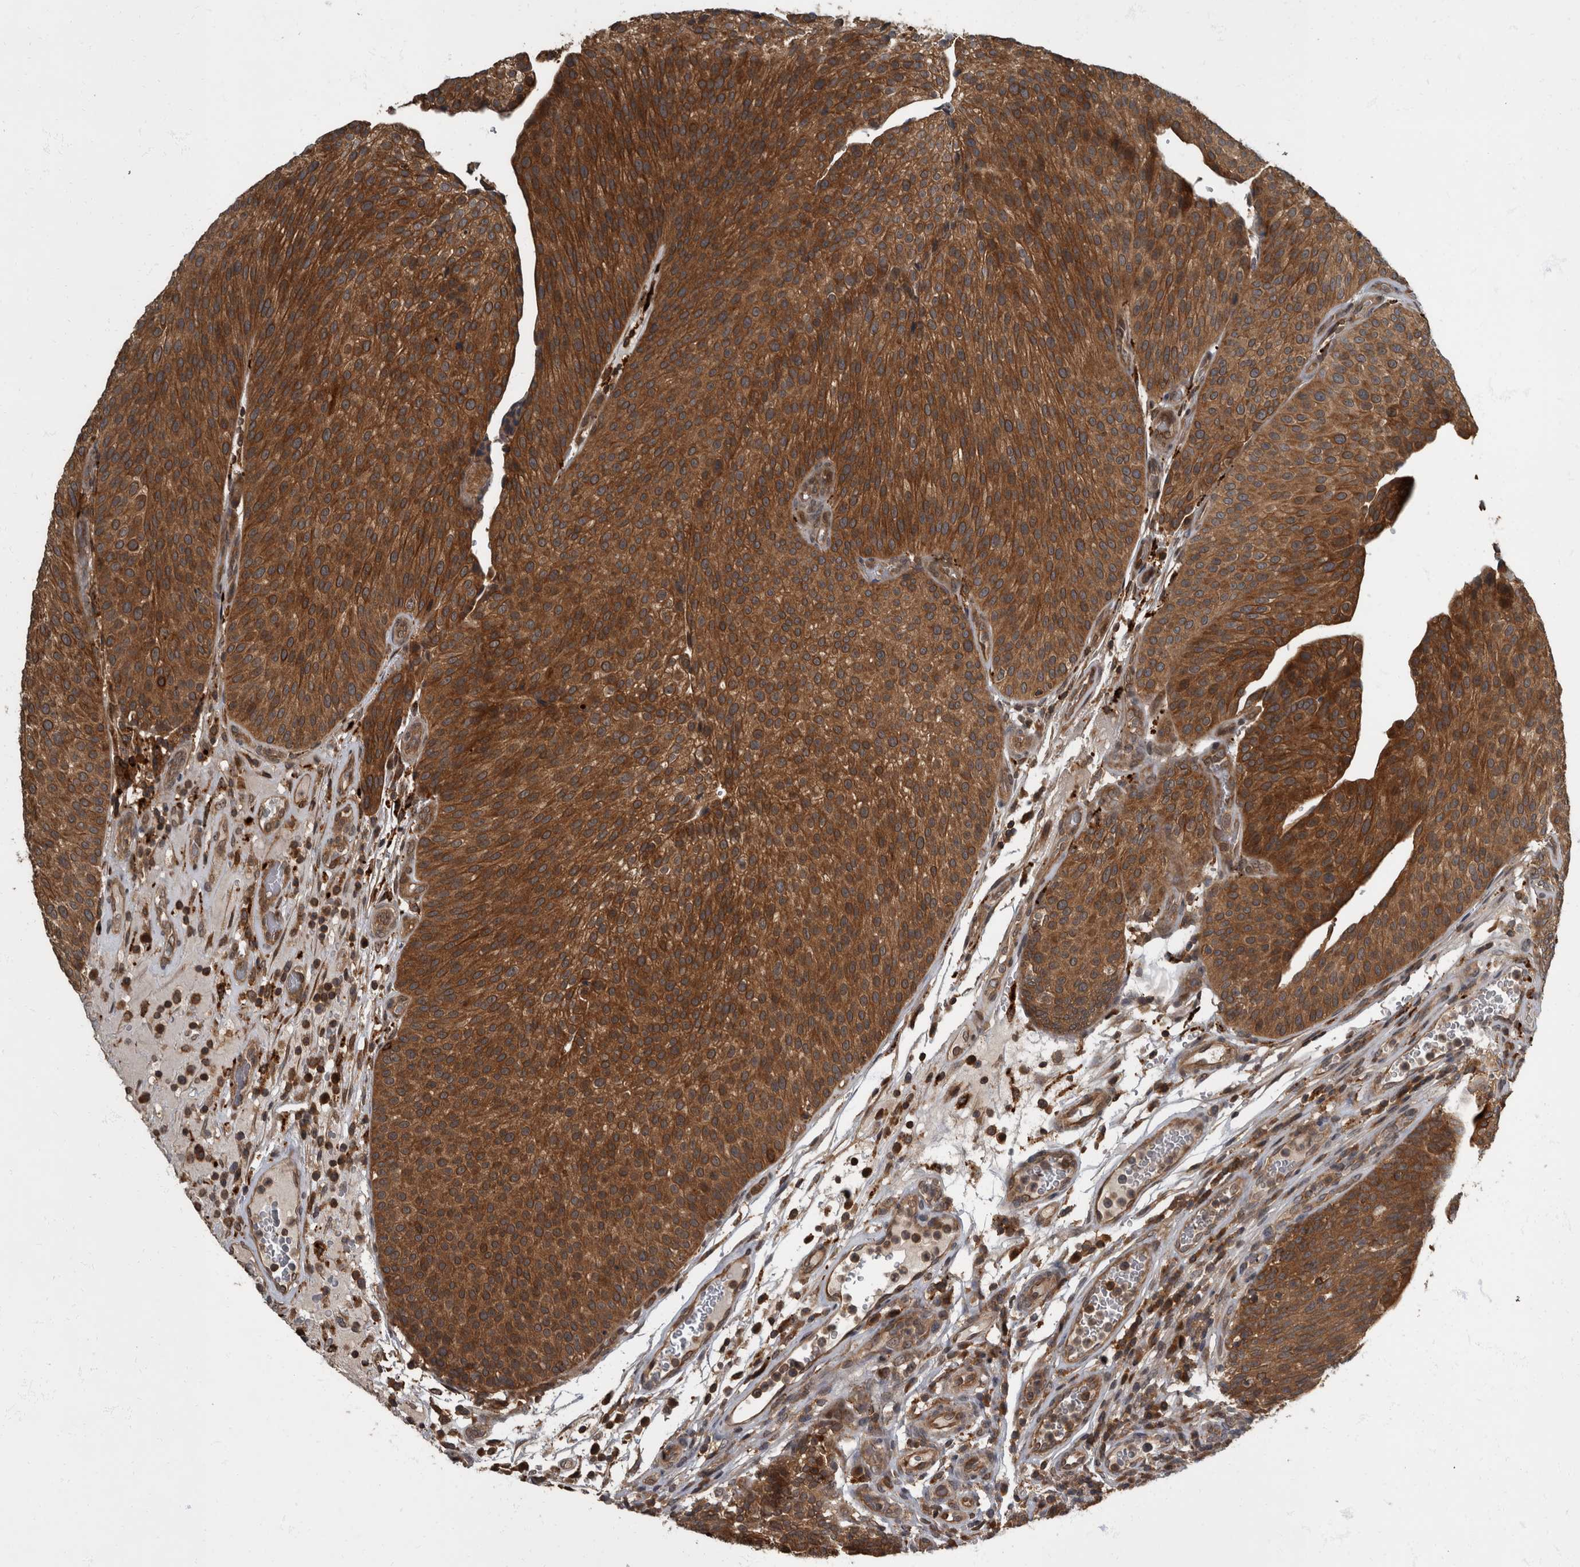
{"staining": {"intensity": "strong", "quantity": ">75%", "location": "cytoplasmic/membranous"}, "tissue": "urothelial cancer", "cell_type": "Tumor cells", "image_type": "cancer", "snomed": [{"axis": "morphology", "description": "Normal tissue, NOS"}, {"axis": "morphology", "description": "Urothelial carcinoma, Low grade"}, {"axis": "topography", "description": "Smooth muscle"}, {"axis": "topography", "description": "Urinary bladder"}], "caption": "This histopathology image reveals IHC staining of urothelial carcinoma (low-grade), with high strong cytoplasmic/membranous expression in about >75% of tumor cells.", "gene": "RABGGTB", "patient": {"sex": "male", "age": 60}}